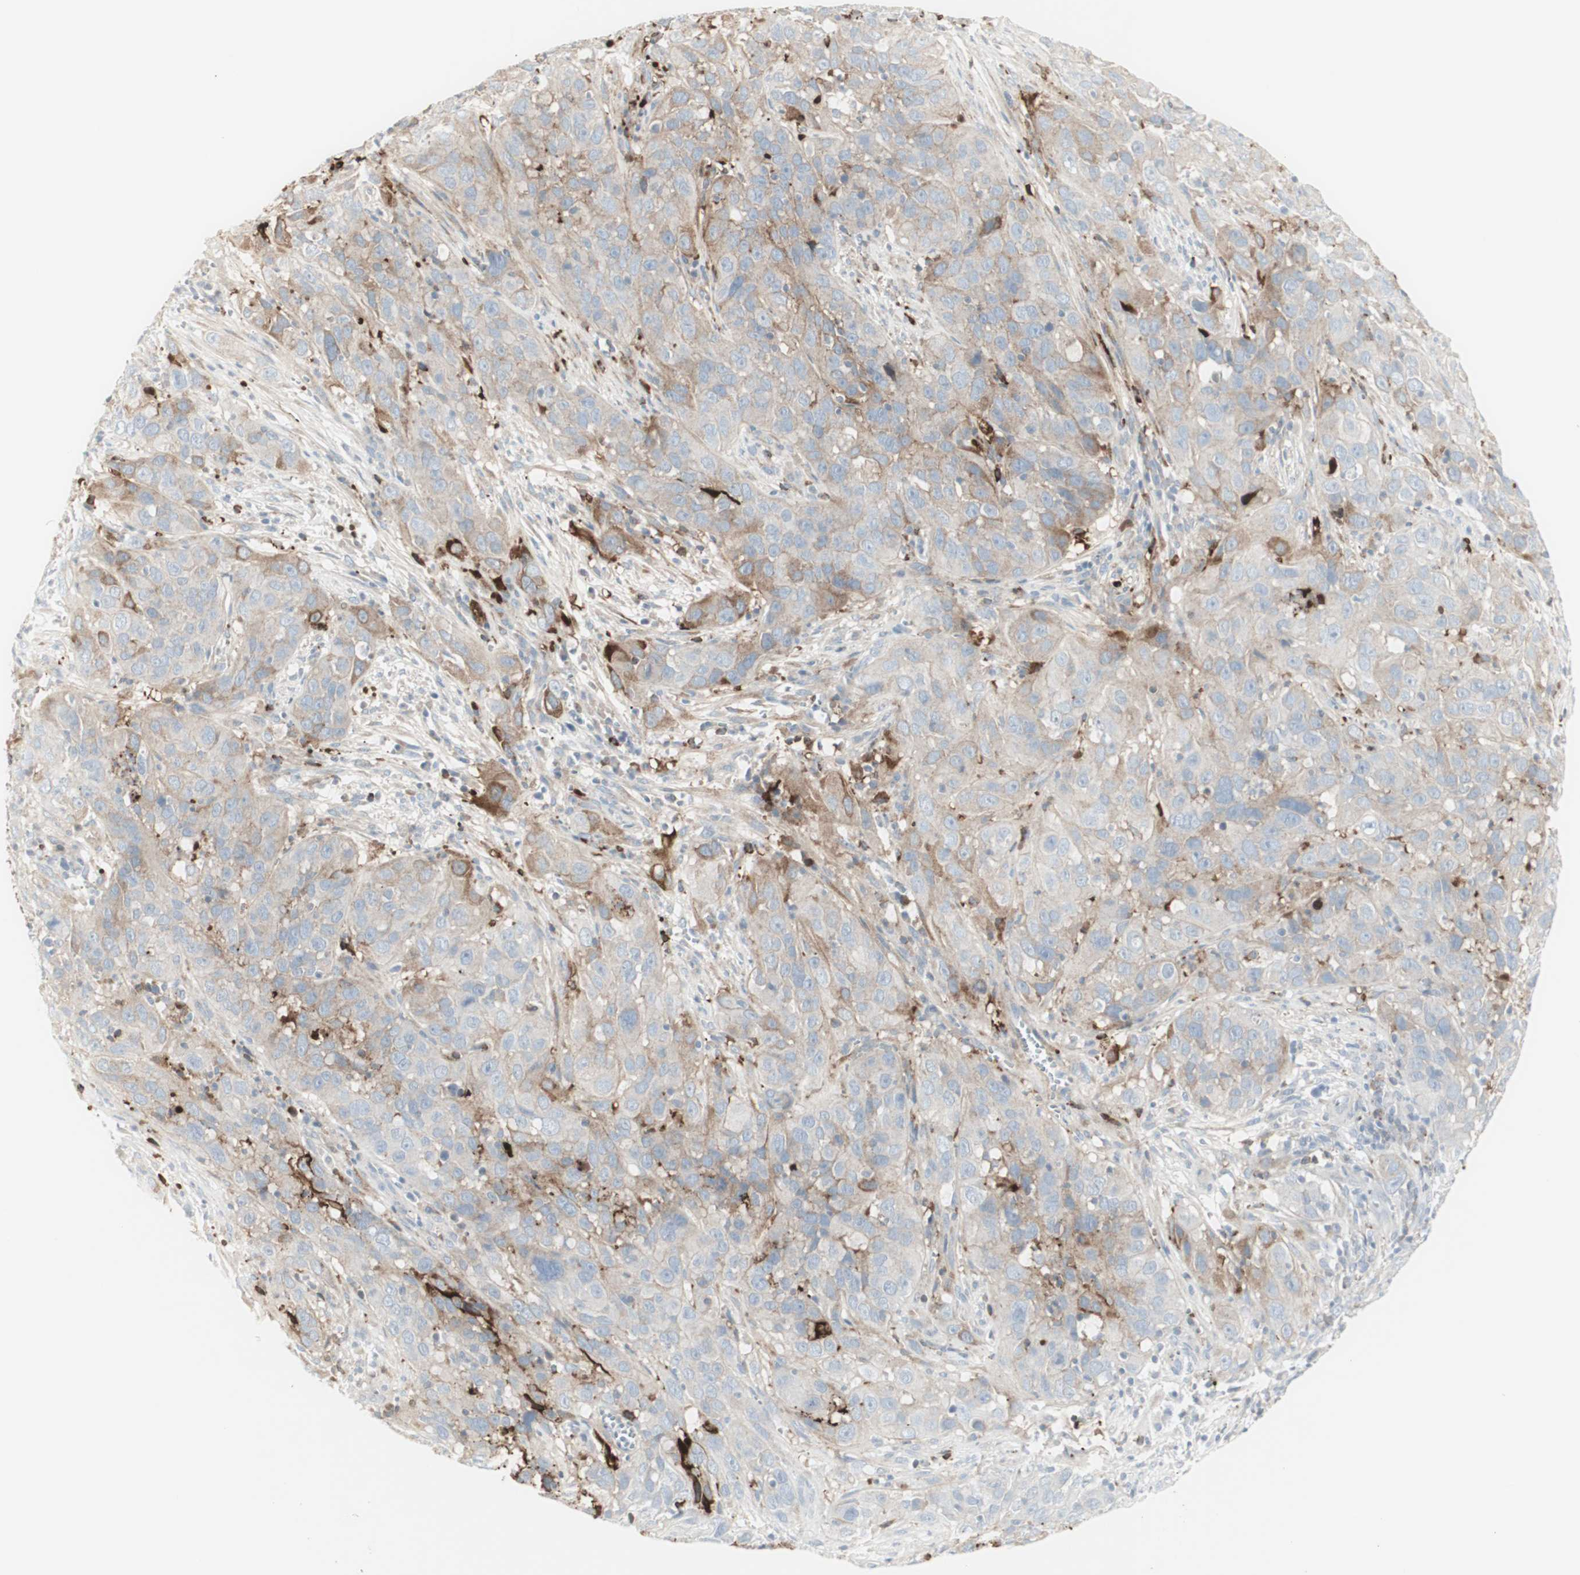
{"staining": {"intensity": "moderate", "quantity": "25%-75%", "location": "cytoplasmic/membranous"}, "tissue": "cervical cancer", "cell_type": "Tumor cells", "image_type": "cancer", "snomed": [{"axis": "morphology", "description": "Squamous cell carcinoma, NOS"}, {"axis": "topography", "description": "Cervix"}], "caption": "This image exhibits cervical cancer stained with immunohistochemistry (IHC) to label a protein in brown. The cytoplasmic/membranous of tumor cells show moderate positivity for the protein. Nuclei are counter-stained blue.", "gene": "MDK", "patient": {"sex": "female", "age": 32}}